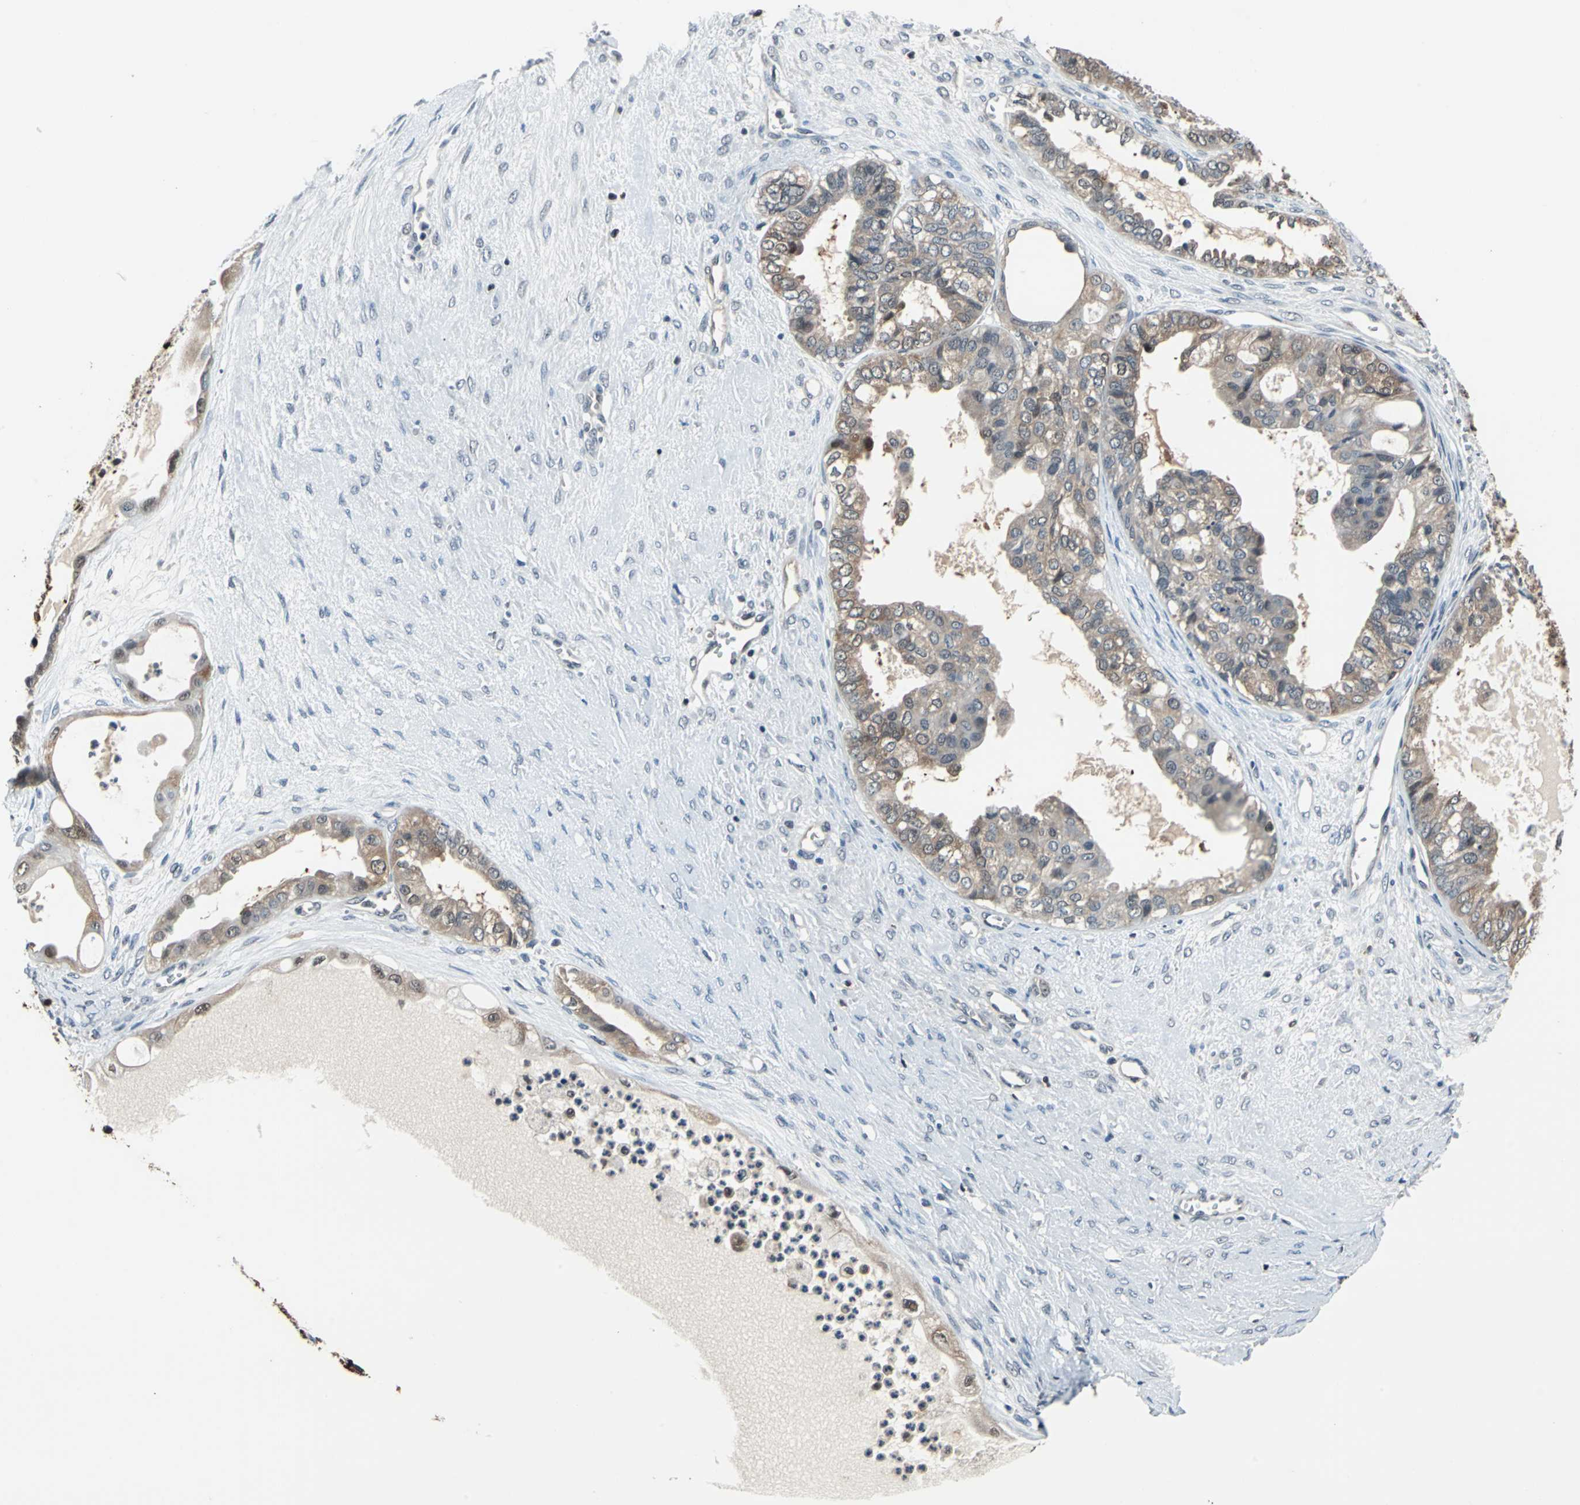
{"staining": {"intensity": "weak", "quantity": "25%-75%", "location": "cytoplasmic/membranous"}, "tissue": "ovarian cancer", "cell_type": "Tumor cells", "image_type": "cancer", "snomed": [{"axis": "morphology", "description": "Carcinoma, NOS"}, {"axis": "morphology", "description": "Carcinoma, endometroid"}, {"axis": "topography", "description": "Ovary"}], "caption": "The micrograph exhibits staining of ovarian endometroid carcinoma, revealing weak cytoplasmic/membranous protein expression (brown color) within tumor cells.", "gene": "PSME1", "patient": {"sex": "female", "age": 50}}